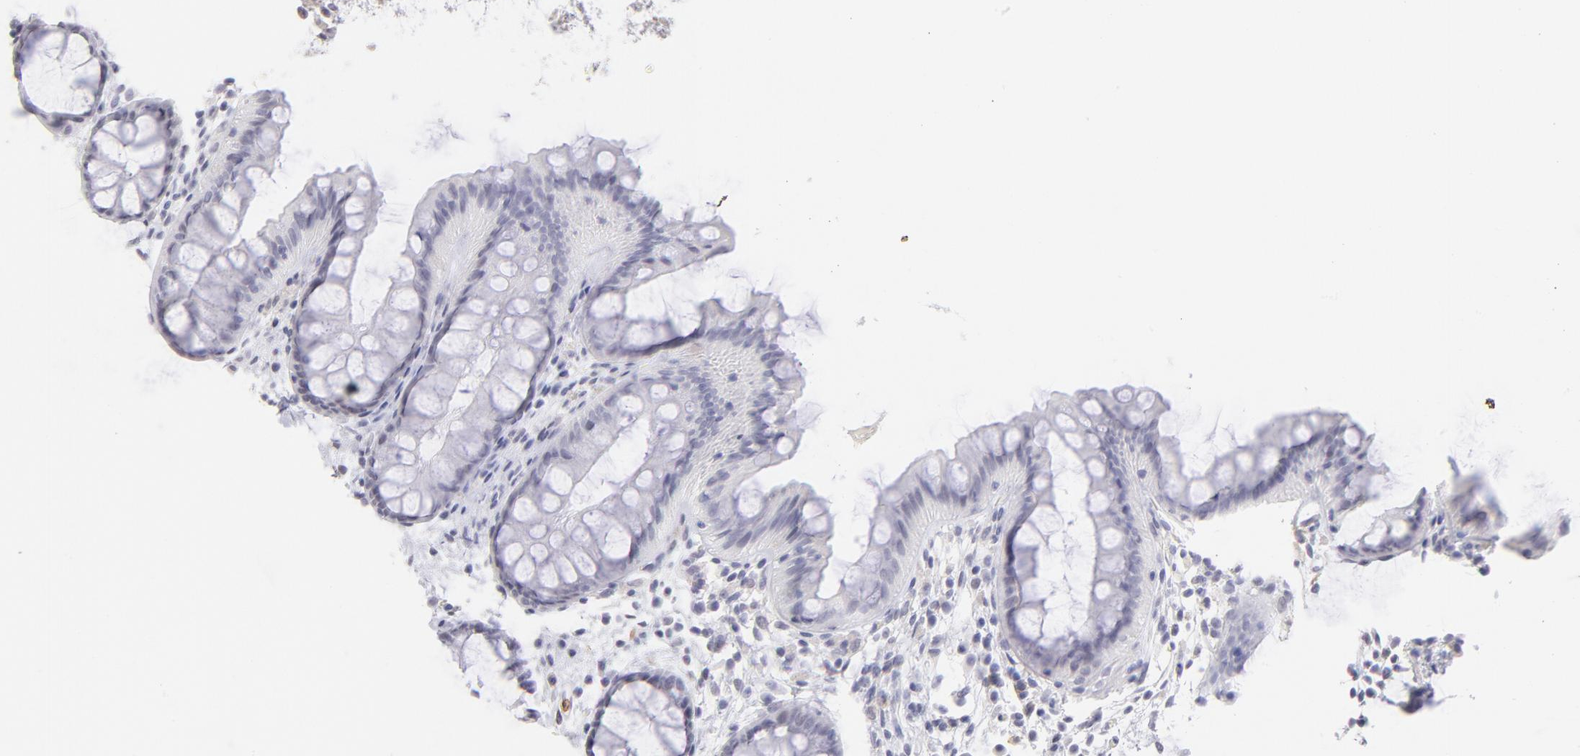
{"staining": {"intensity": "negative", "quantity": "none", "location": "none"}, "tissue": "colon", "cell_type": "Endothelial cells", "image_type": "normal", "snomed": [{"axis": "morphology", "description": "Normal tissue, NOS"}, {"axis": "topography", "description": "Smooth muscle"}, {"axis": "topography", "description": "Colon"}], "caption": "Immunohistochemical staining of normal human colon reveals no significant expression in endothelial cells. (DAB immunohistochemistry (IHC) visualized using brightfield microscopy, high magnification).", "gene": "LTB4R", "patient": {"sex": "male", "age": 67}}